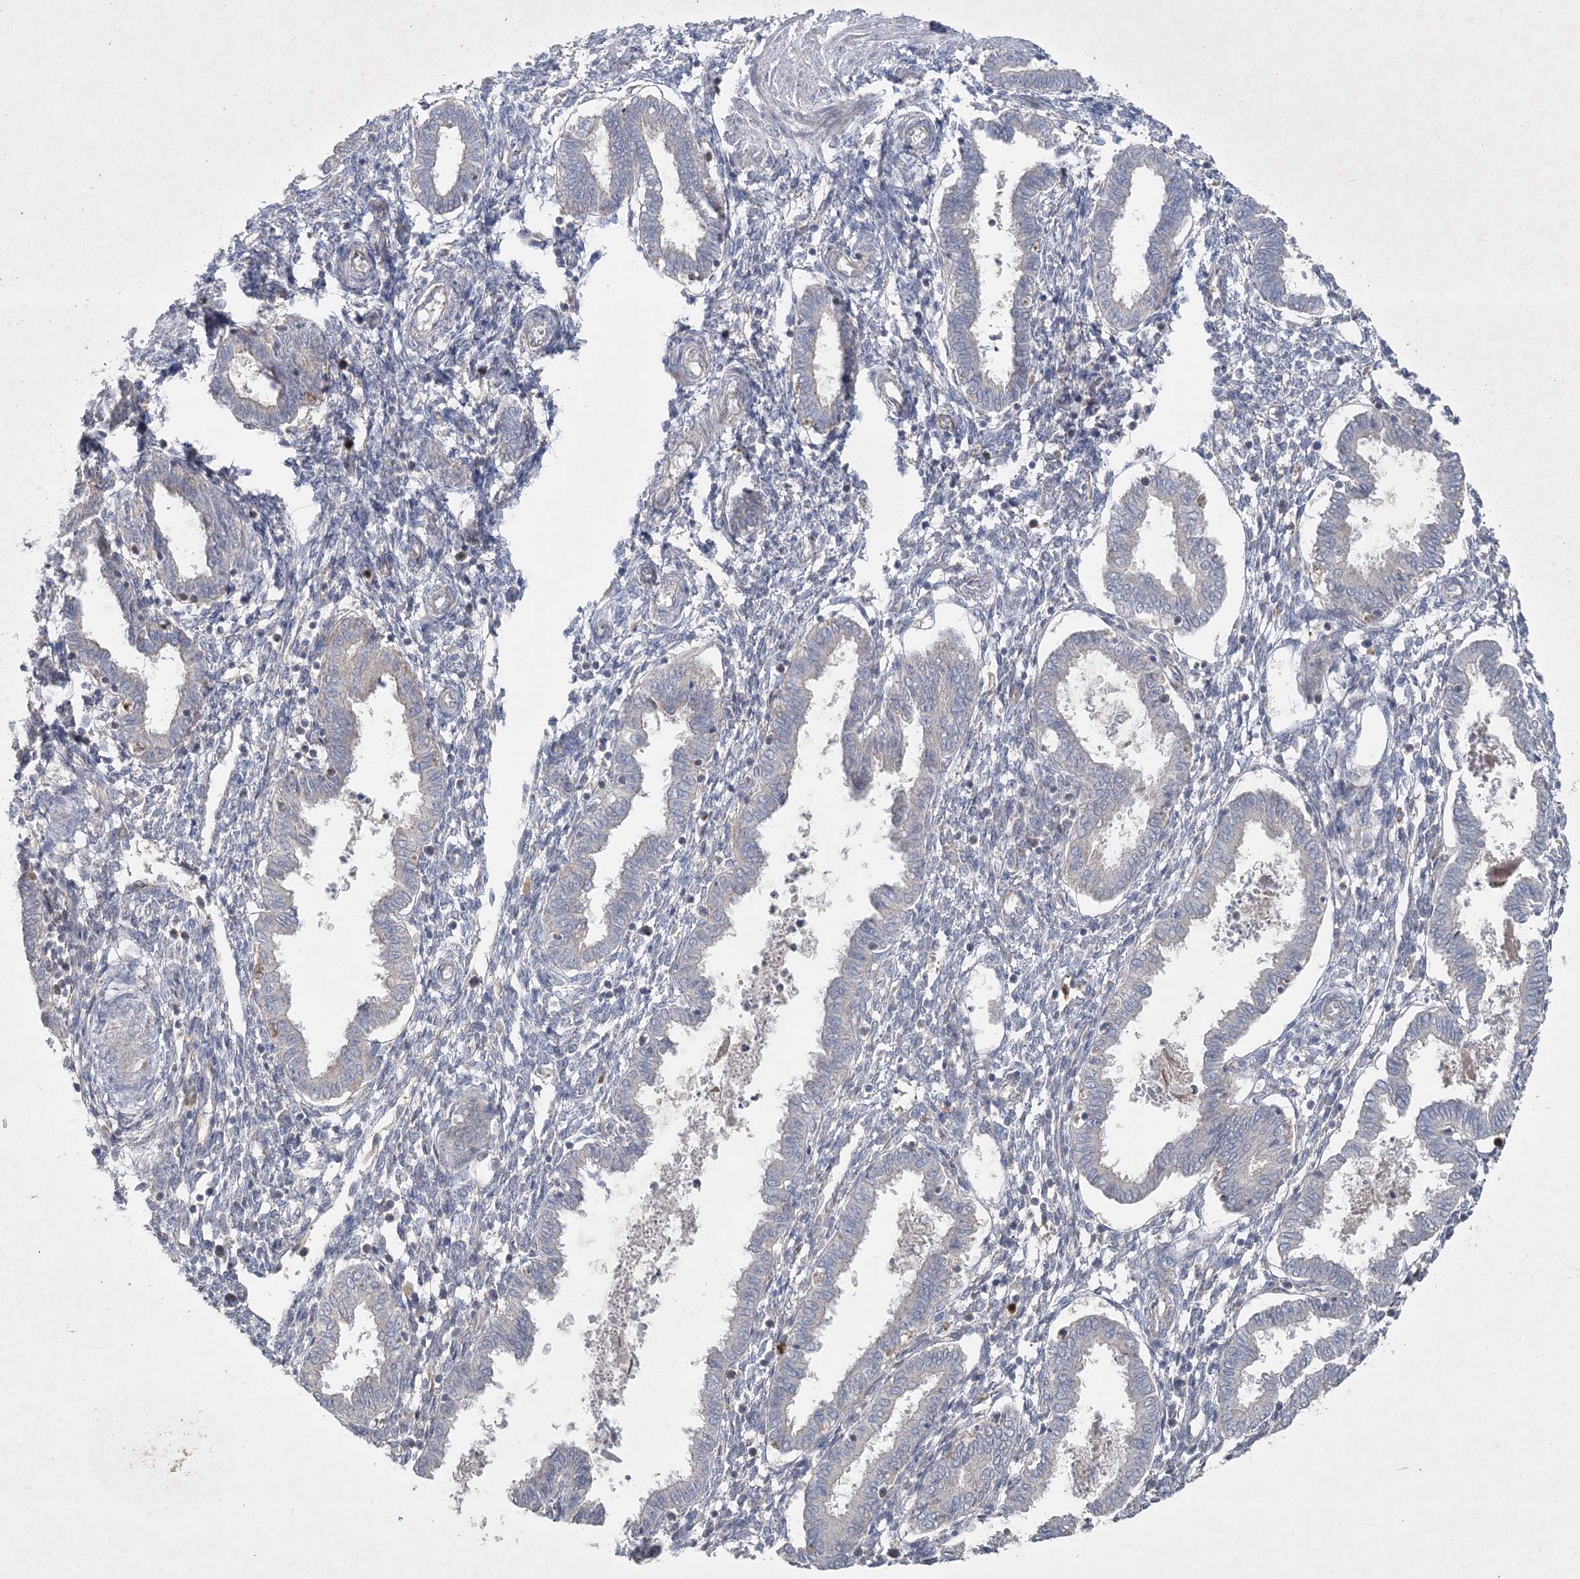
{"staining": {"intensity": "negative", "quantity": "none", "location": "none"}, "tissue": "endometrium", "cell_type": "Cells in endometrial stroma", "image_type": "normal", "snomed": [{"axis": "morphology", "description": "Normal tissue, NOS"}, {"axis": "topography", "description": "Endometrium"}], "caption": "An image of human endometrium is negative for staining in cells in endometrial stroma. Nuclei are stained in blue.", "gene": "LRPPRC", "patient": {"sex": "female", "age": 33}}